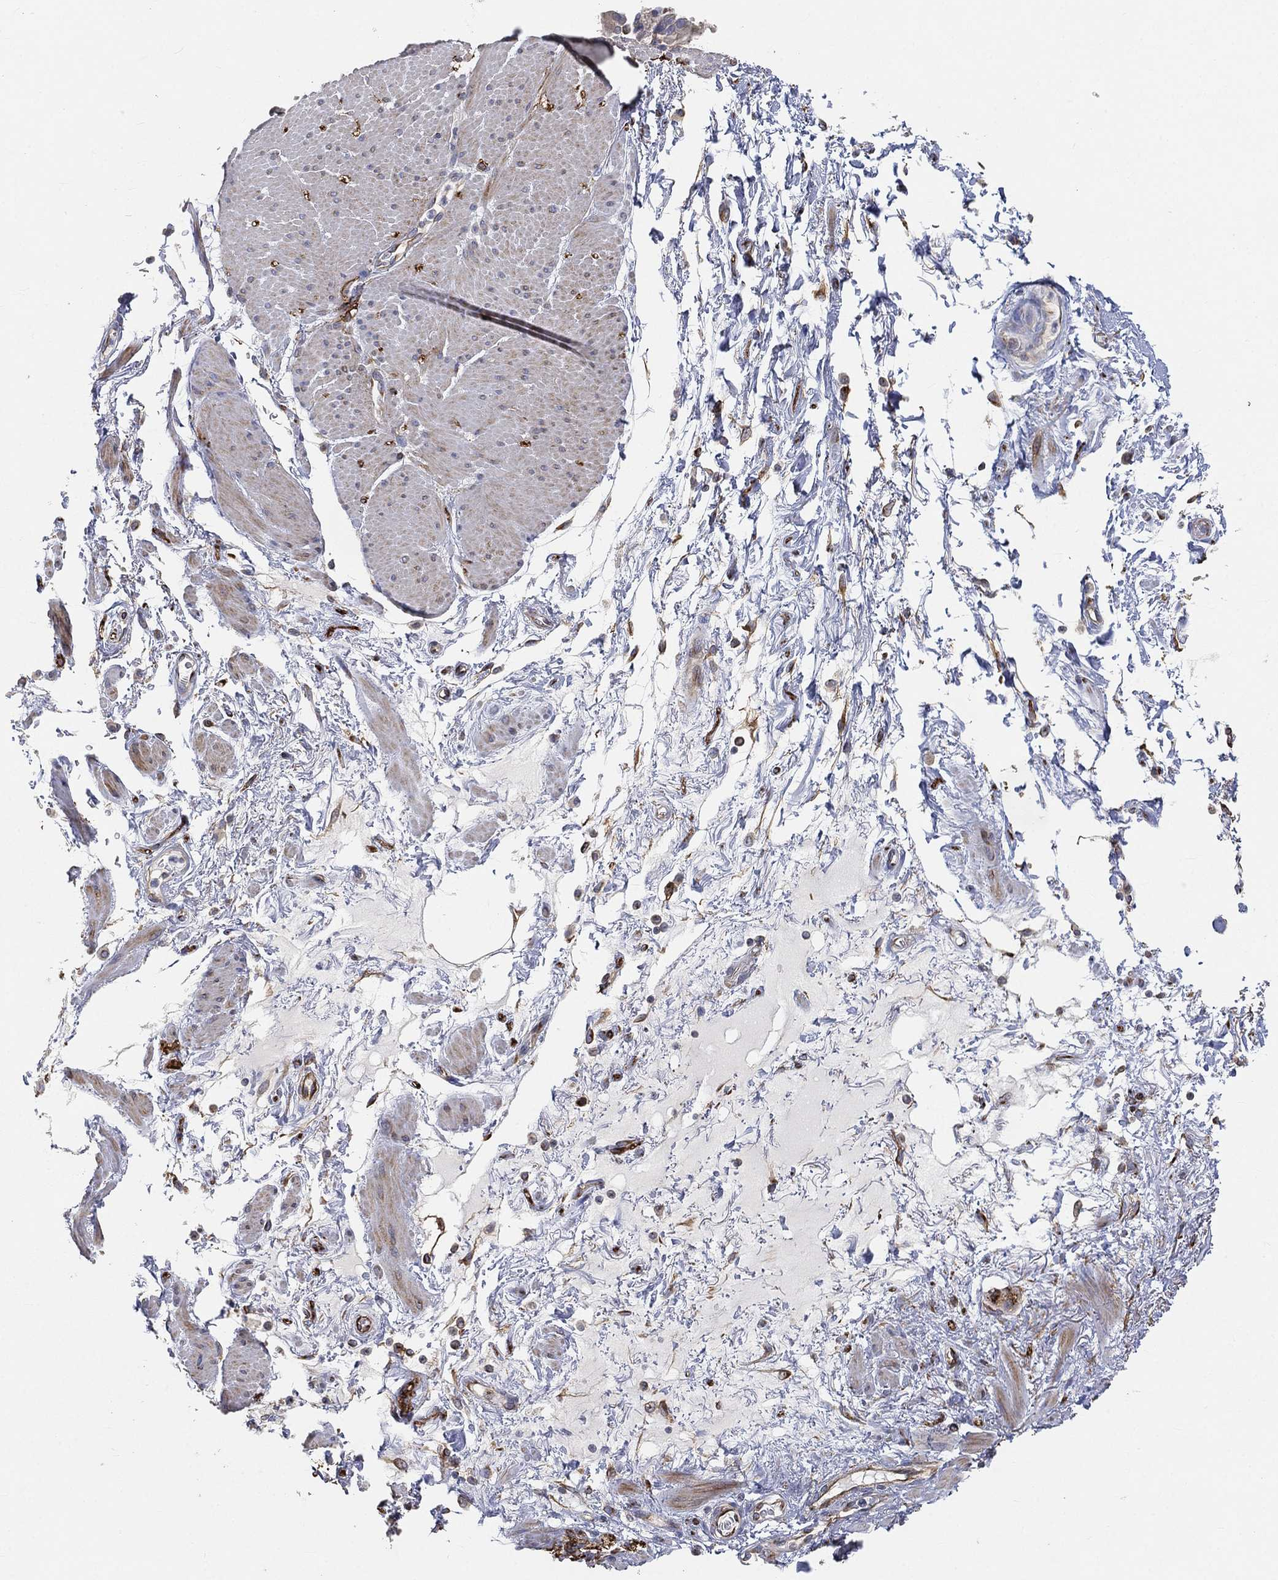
{"staining": {"intensity": "weak", "quantity": "<25%", "location": "cytoplasmic/membranous"}, "tissue": "smooth muscle", "cell_type": "Smooth muscle cells", "image_type": "normal", "snomed": [{"axis": "morphology", "description": "Normal tissue, NOS"}, {"axis": "topography", "description": "Smooth muscle"}, {"axis": "topography", "description": "Anal"}], "caption": "An immunohistochemistry histopathology image of unremarkable smooth muscle is shown. There is no staining in smooth muscle cells of smooth muscle.", "gene": "TMEM25", "patient": {"sex": "male", "age": 83}}